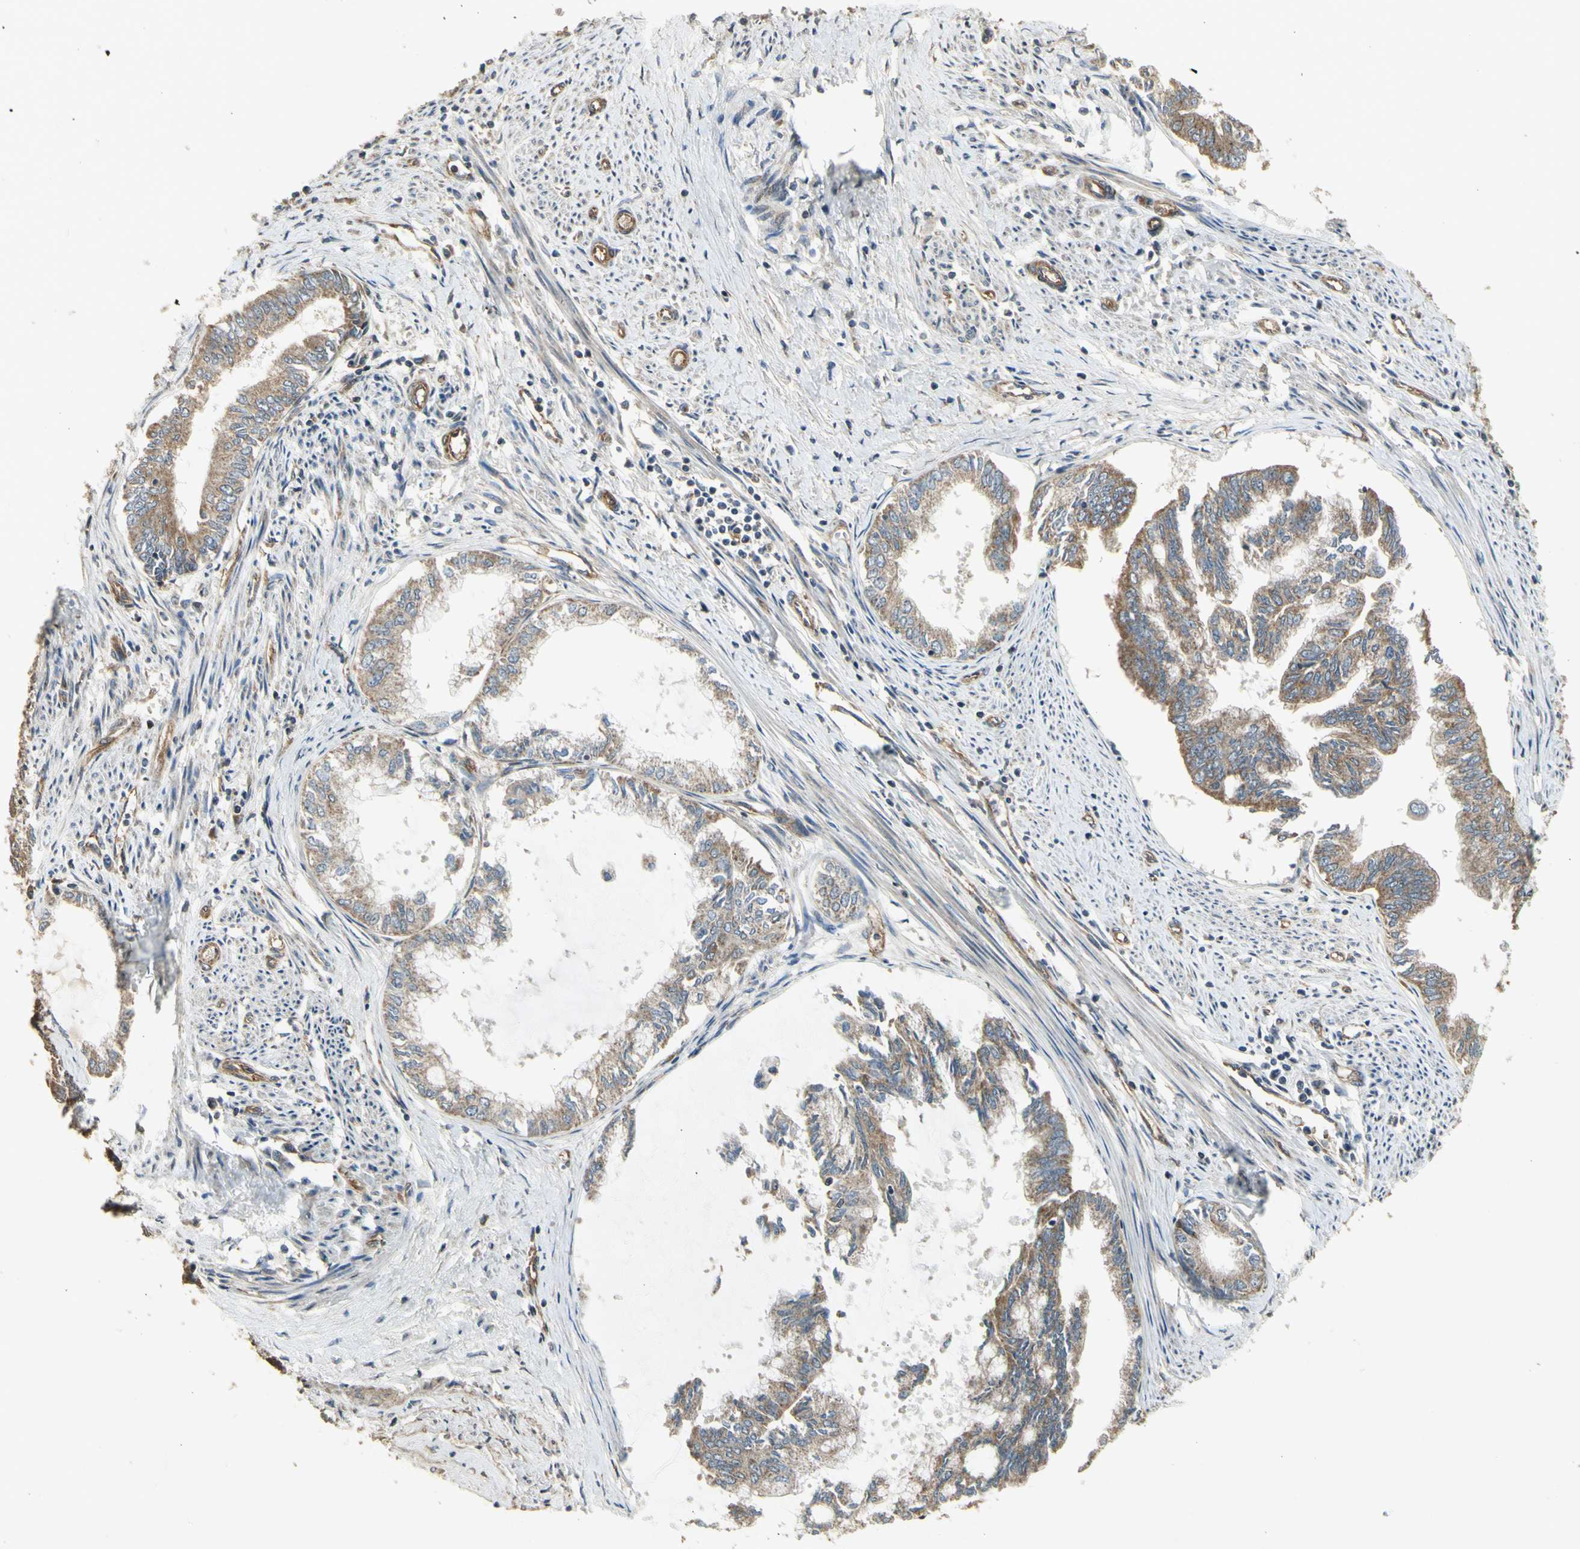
{"staining": {"intensity": "moderate", "quantity": ">75%", "location": "cytoplasmic/membranous"}, "tissue": "endometrial cancer", "cell_type": "Tumor cells", "image_type": "cancer", "snomed": [{"axis": "morphology", "description": "Adenocarcinoma, NOS"}, {"axis": "topography", "description": "Endometrium"}], "caption": "IHC (DAB) staining of human adenocarcinoma (endometrial) demonstrates moderate cytoplasmic/membranous protein positivity in about >75% of tumor cells. (DAB IHC with brightfield microscopy, high magnification).", "gene": "EFNB2", "patient": {"sex": "female", "age": 86}}